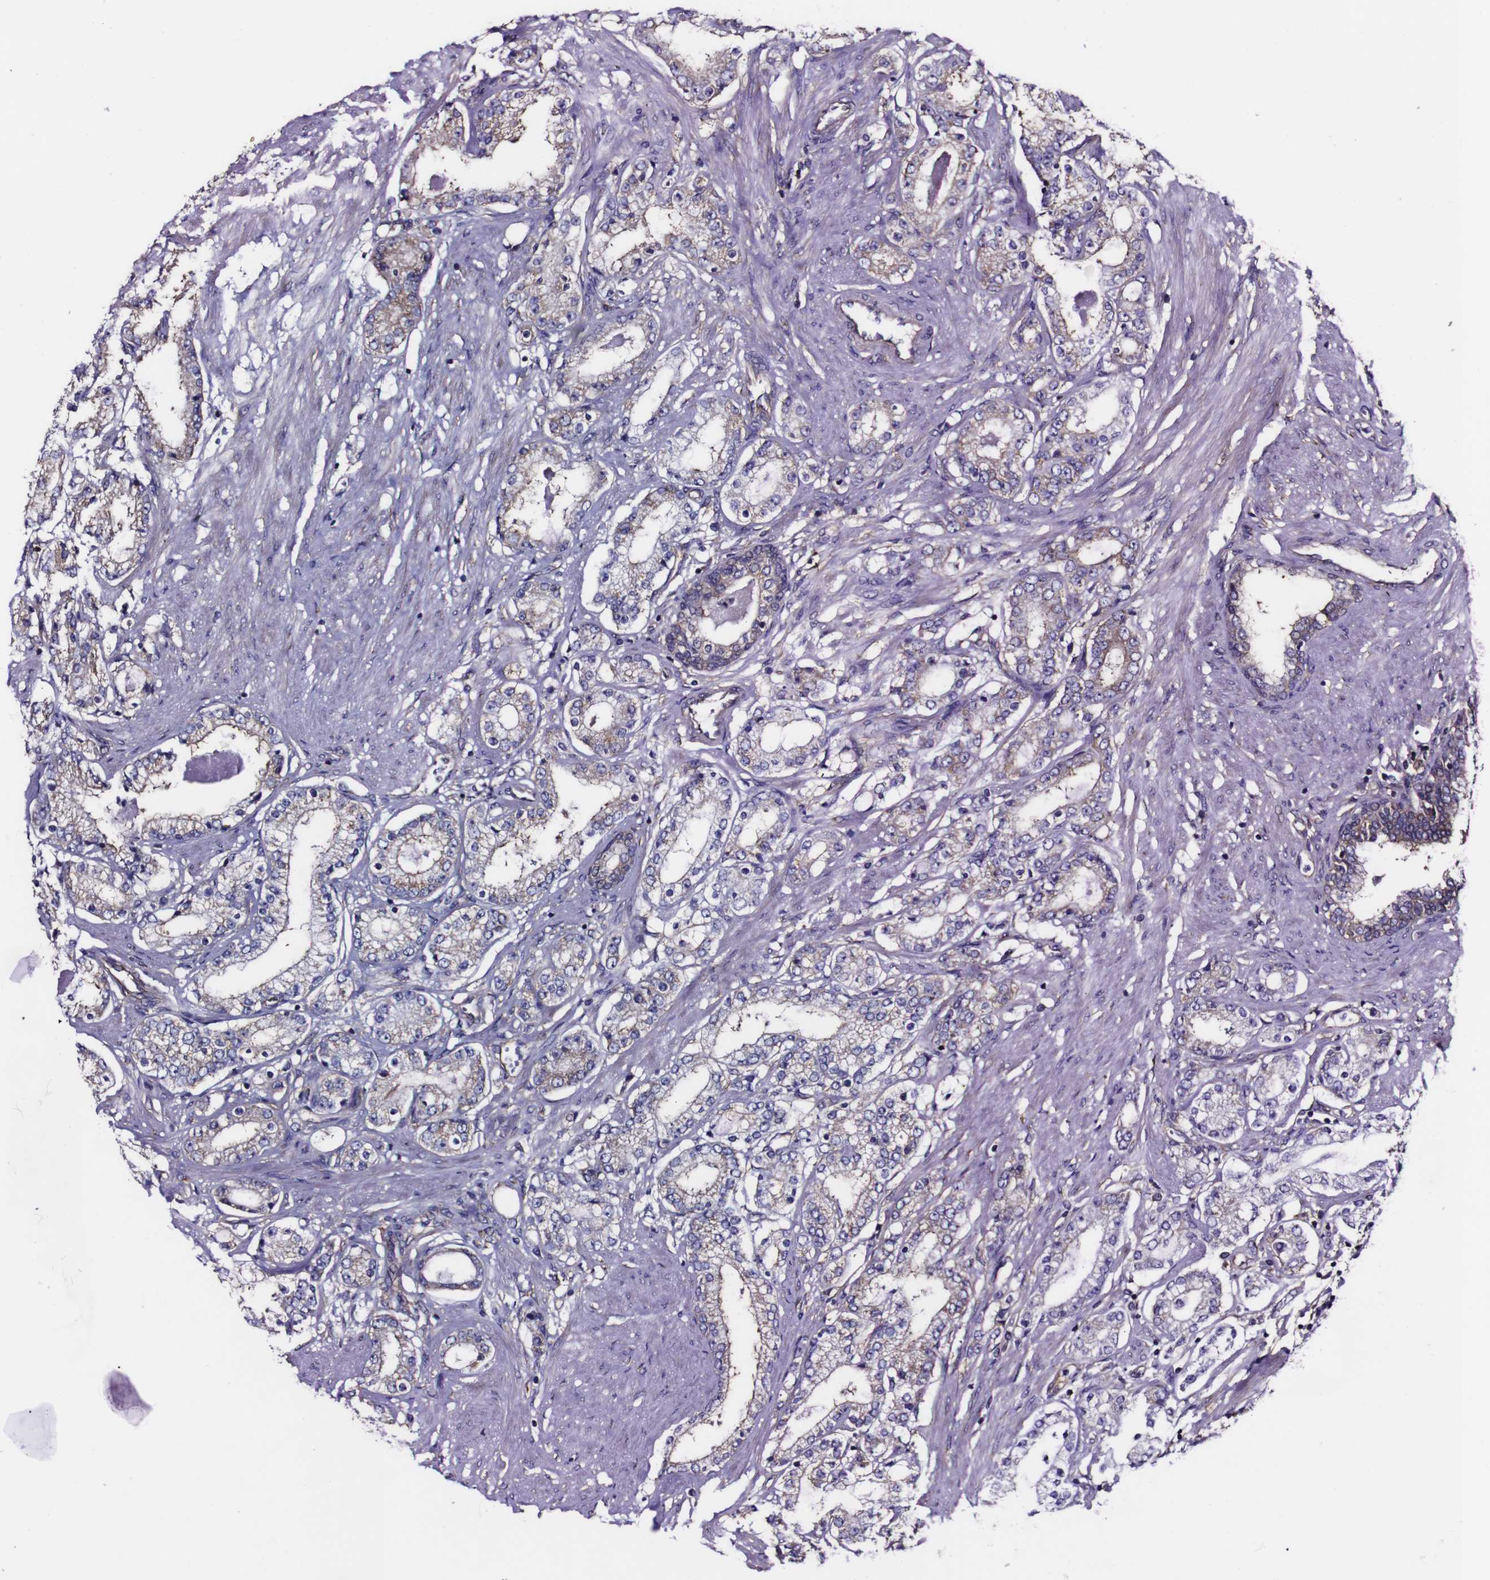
{"staining": {"intensity": "moderate", "quantity": "25%-75%", "location": "cytoplasmic/membranous"}, "tissue": "prostate cancer", "cell_type": "Tumor cells", "image_type": "cancer", "snomed": [{"axis": "morphology", "description": "Adenocarcinoma, Low grade"}, {"axis": "topography", "description": "Prostate"}], "caption": "Adenocarcinoma (low-grade) (prostate) tissue displays moderate cytoplasmic/membranous staining in about 25%-75% of tumor cells (DAB = brown stain, brightfield microscopy at high magnification).", "gene": "CSF1R", "patient": {"sex": "male", "age": 63}}